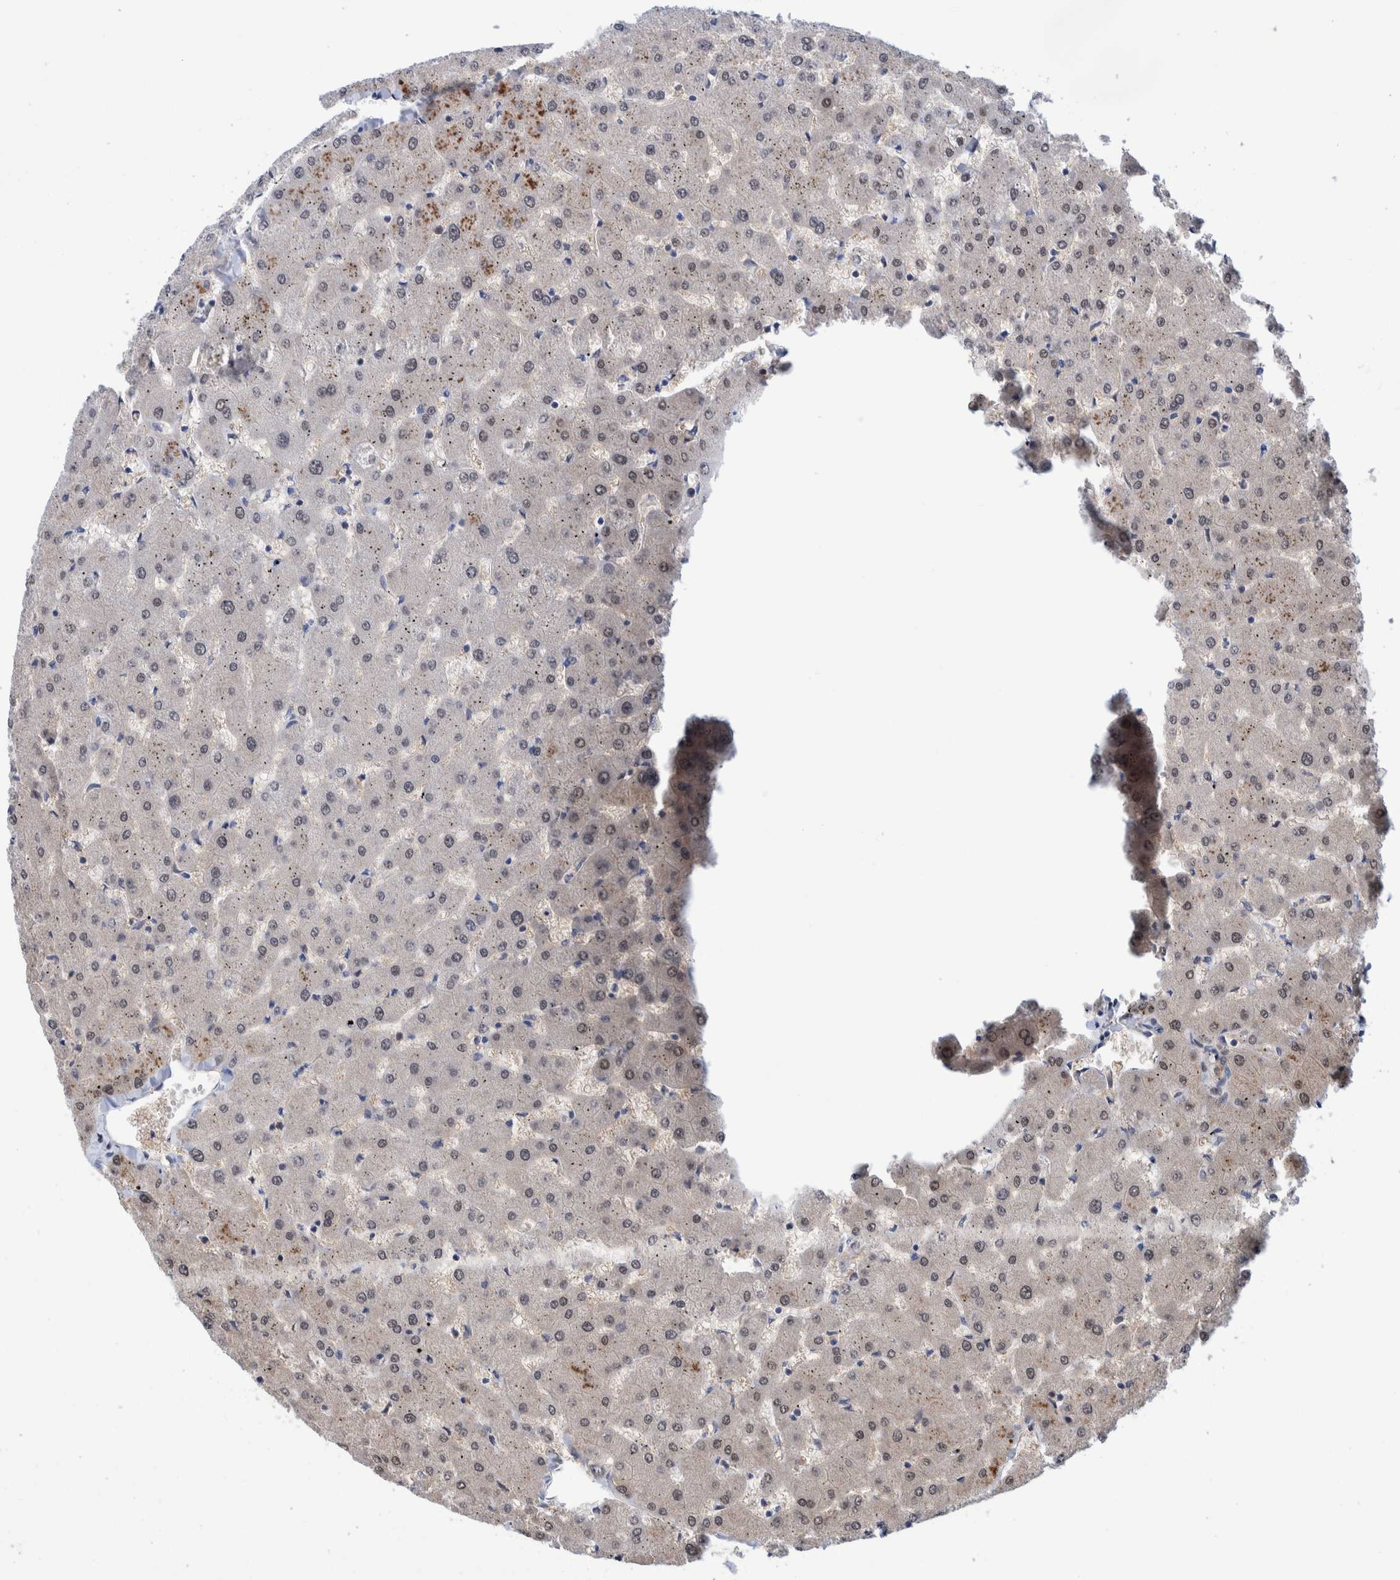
{"staining": {"intensity": "weak", "quantity": ">75%", "location": "cytoplasmic/membranous,nuclear"}, "tissue": "liver", "cell_type": "Hepatocytes", "image_type": "normal", "snomed": [{"axis": "morphology", "description": "Normal tissue, NOS"}, {"axis": "topography", "description": "Liver"}], "caption": "IHC image of benign liver: human liver stained using immunohistochemistry reveals low levels of weak protein expression localized specifically in the cytoplasmic/membranous,nuclear of hepatocytes, appearing as a cytoplasmic/membranous,nuclear brown color.", "gene": "PFAS", "patient": {"sex": "female", "age": 63}}